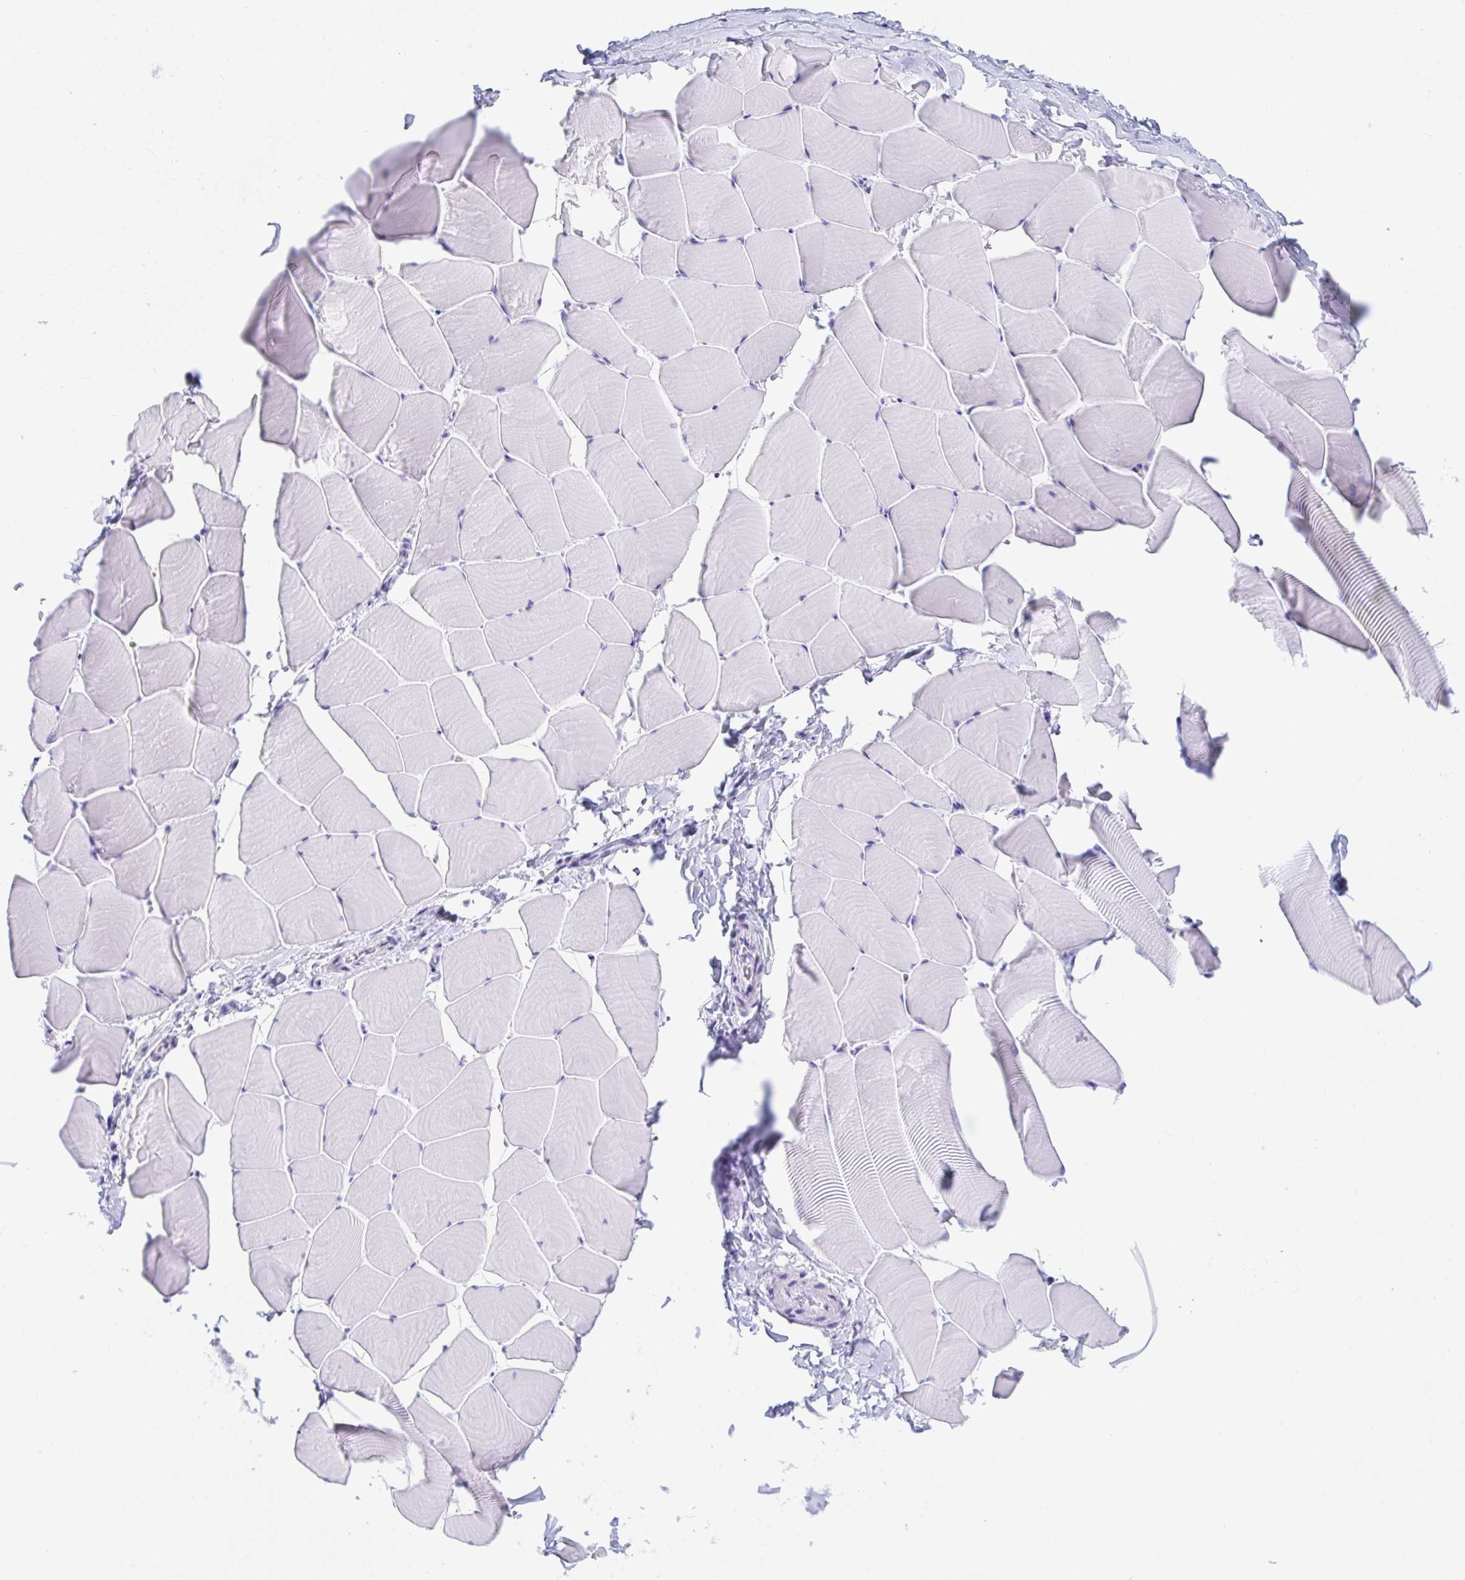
{"staining": {"intensity": "negative", "quantity": "none", "location": "none"}, "tissue": "skeletal muscle", "cell_type": "Myocytes", "image_type": "normal", "snomed": [{"axis": "morphology", "description": "Normal tissue, NOS"}, {"axis": "topography", "description": "Skeletal muscle"}], "caption": "Myocytes are negative for brown protein staining in normal skeletal muscle. (Immunohistochemistry (ihc), brightfield microscopy, high magnification).", "gene": "PC", "patient": {"sex": "male", "age": 25}}